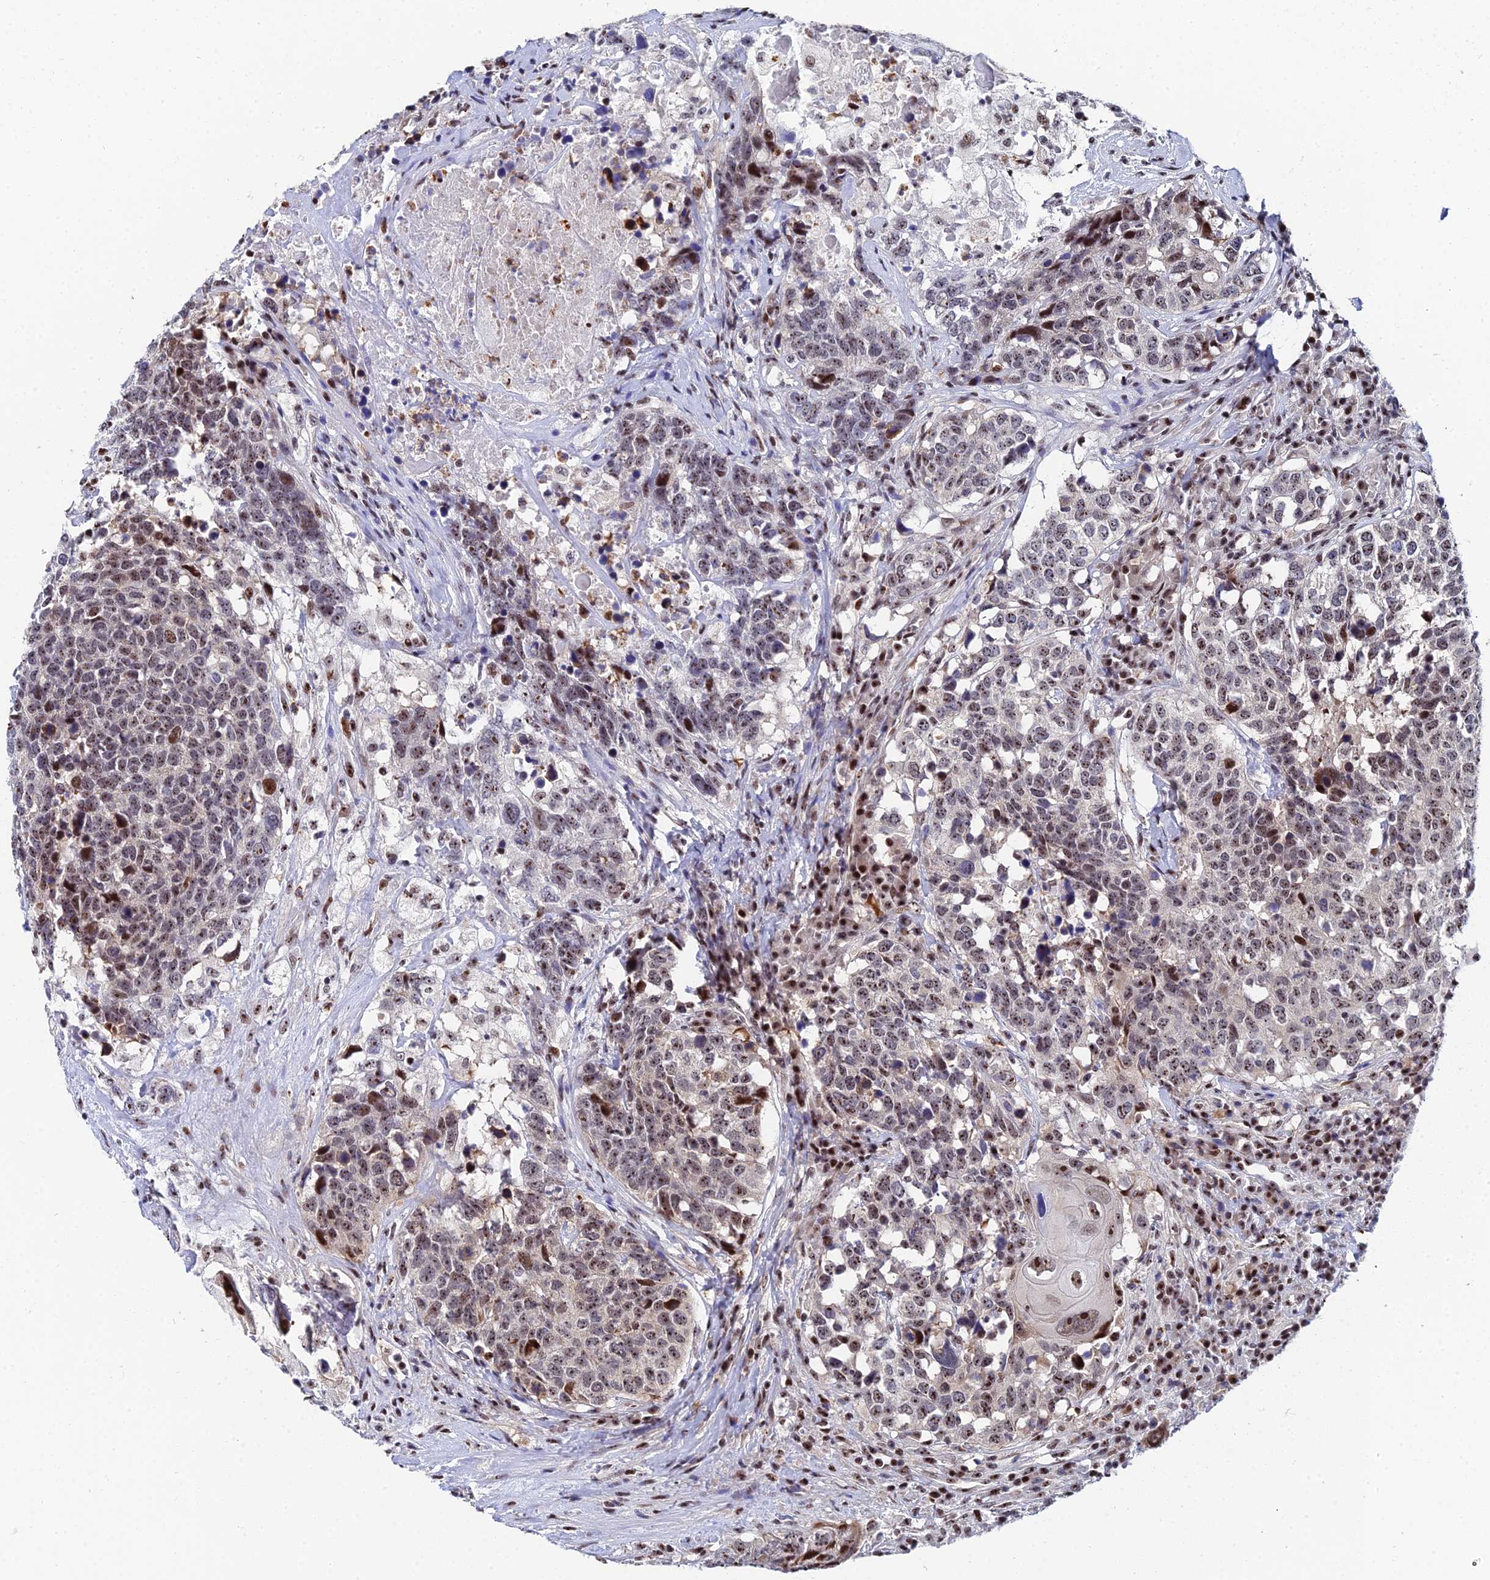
{"staining": {"intensity": "moderate", "quantity": "25%-75%", "location": "nuclear"}, "tissue": "head and neck cancer", "cell_type": "Tumor cells", "image_type": "cancer", "snomed": [{"axis": "morphology", "description": "Squamous cell carcinoma, NOS"}, {"axis": "topography", "description": "Head-Neck"}], "caption": "Moderate nuclear protein staining is present in approximately 25%-75% of tumor cells in head and neck squamous cell carcinoma.", "gene": "TIFA", "patient": {"sex": "male", "age": 66}}